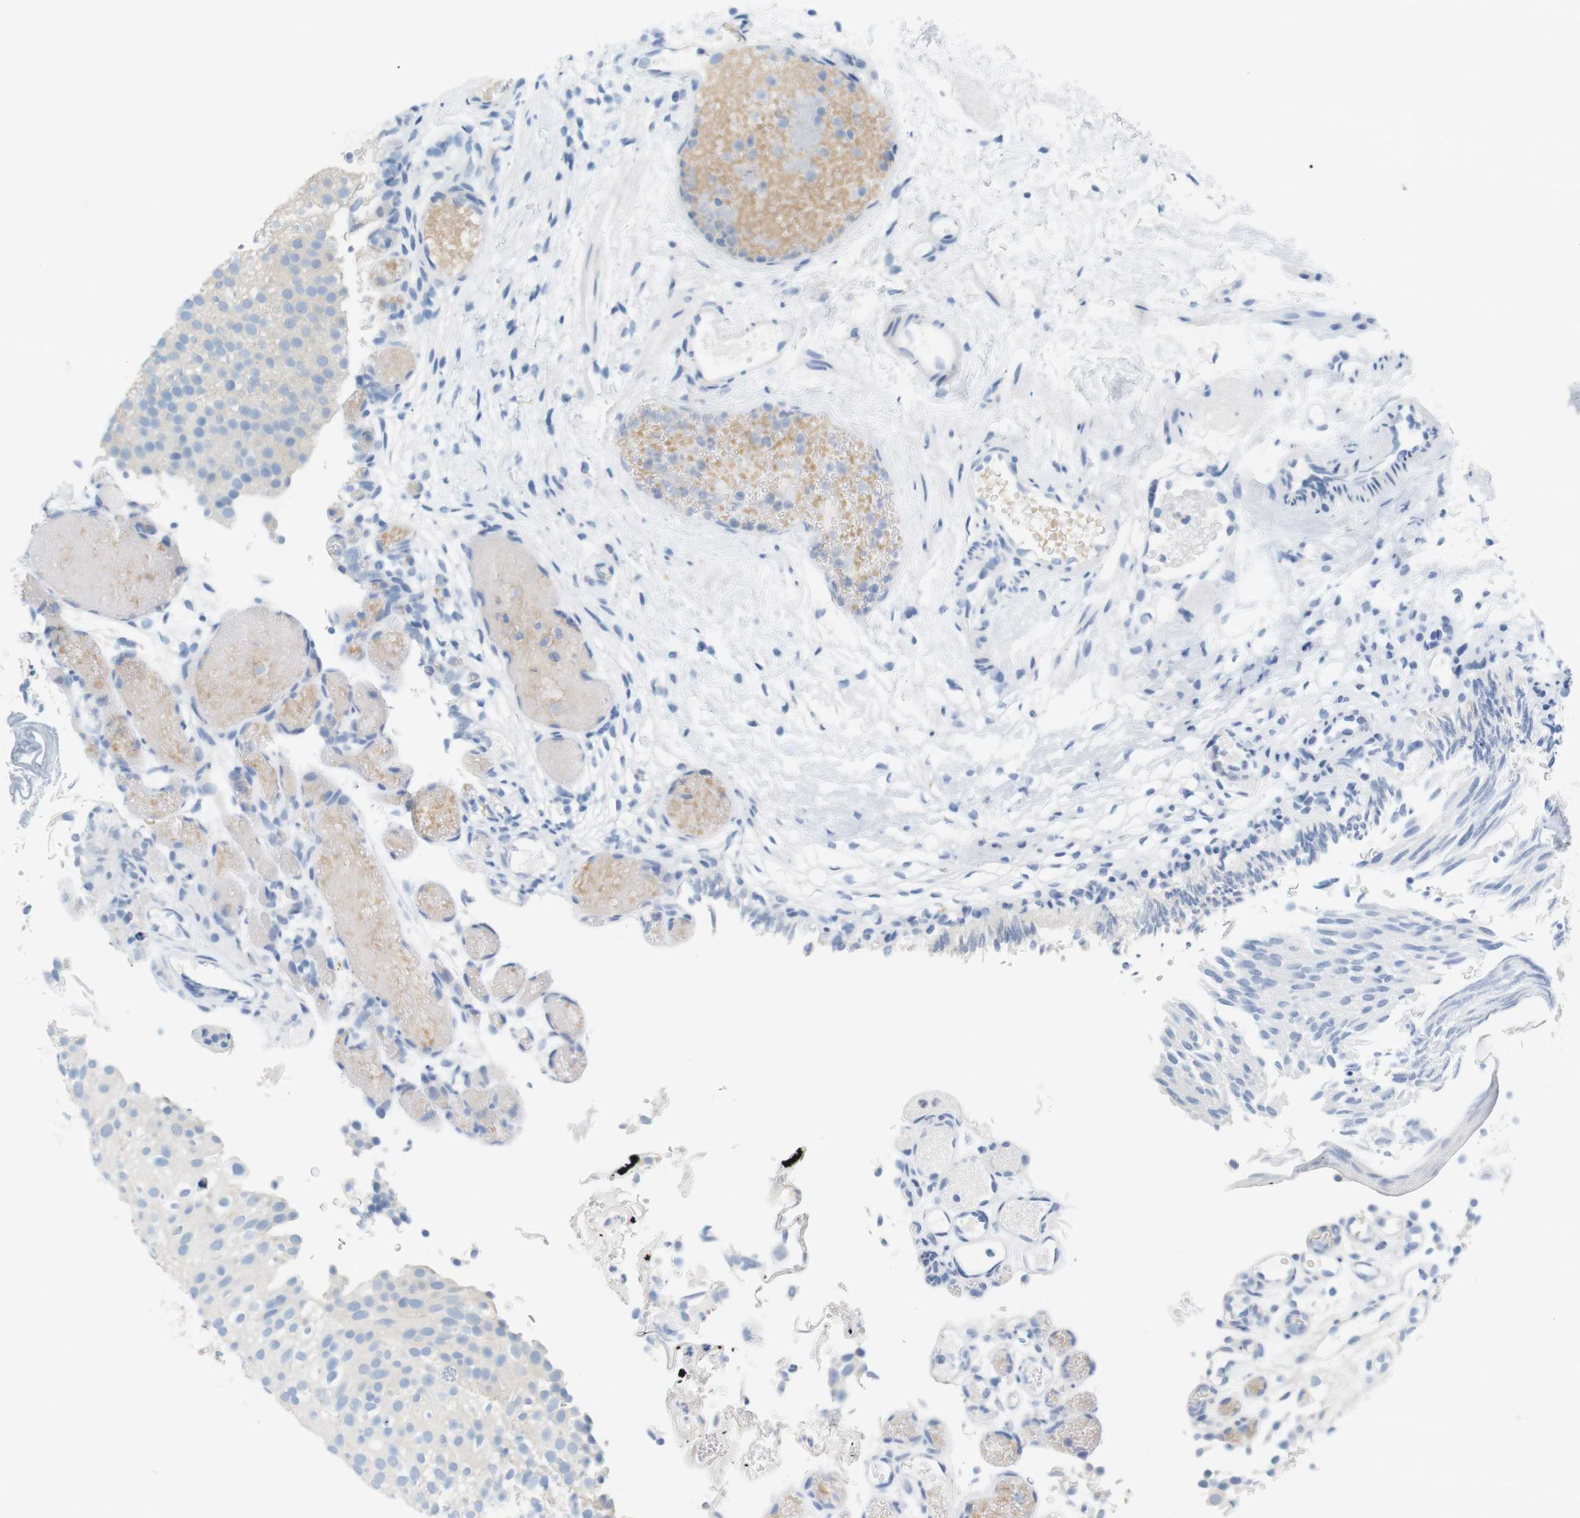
{"staining": {"intensity": "negative", "quantity": "none", "location": "none"}, "tissue": "urothelial cancer", "cell_type": "Tumor cells", "image_type": "cancer", "snomed": [{"axis": "morphology", "description": "Urothelial carcinoma, Low grade"}, {"axis": "topography", "description": "Urinary bladder"}], "caption": "This is an immunohistochemistry micrograph of human low-grade urothelial carcinoma. There is no staining in tumor cells.", "gene": "LRRK2", "patient": {"sex": "male", "age": 78}}